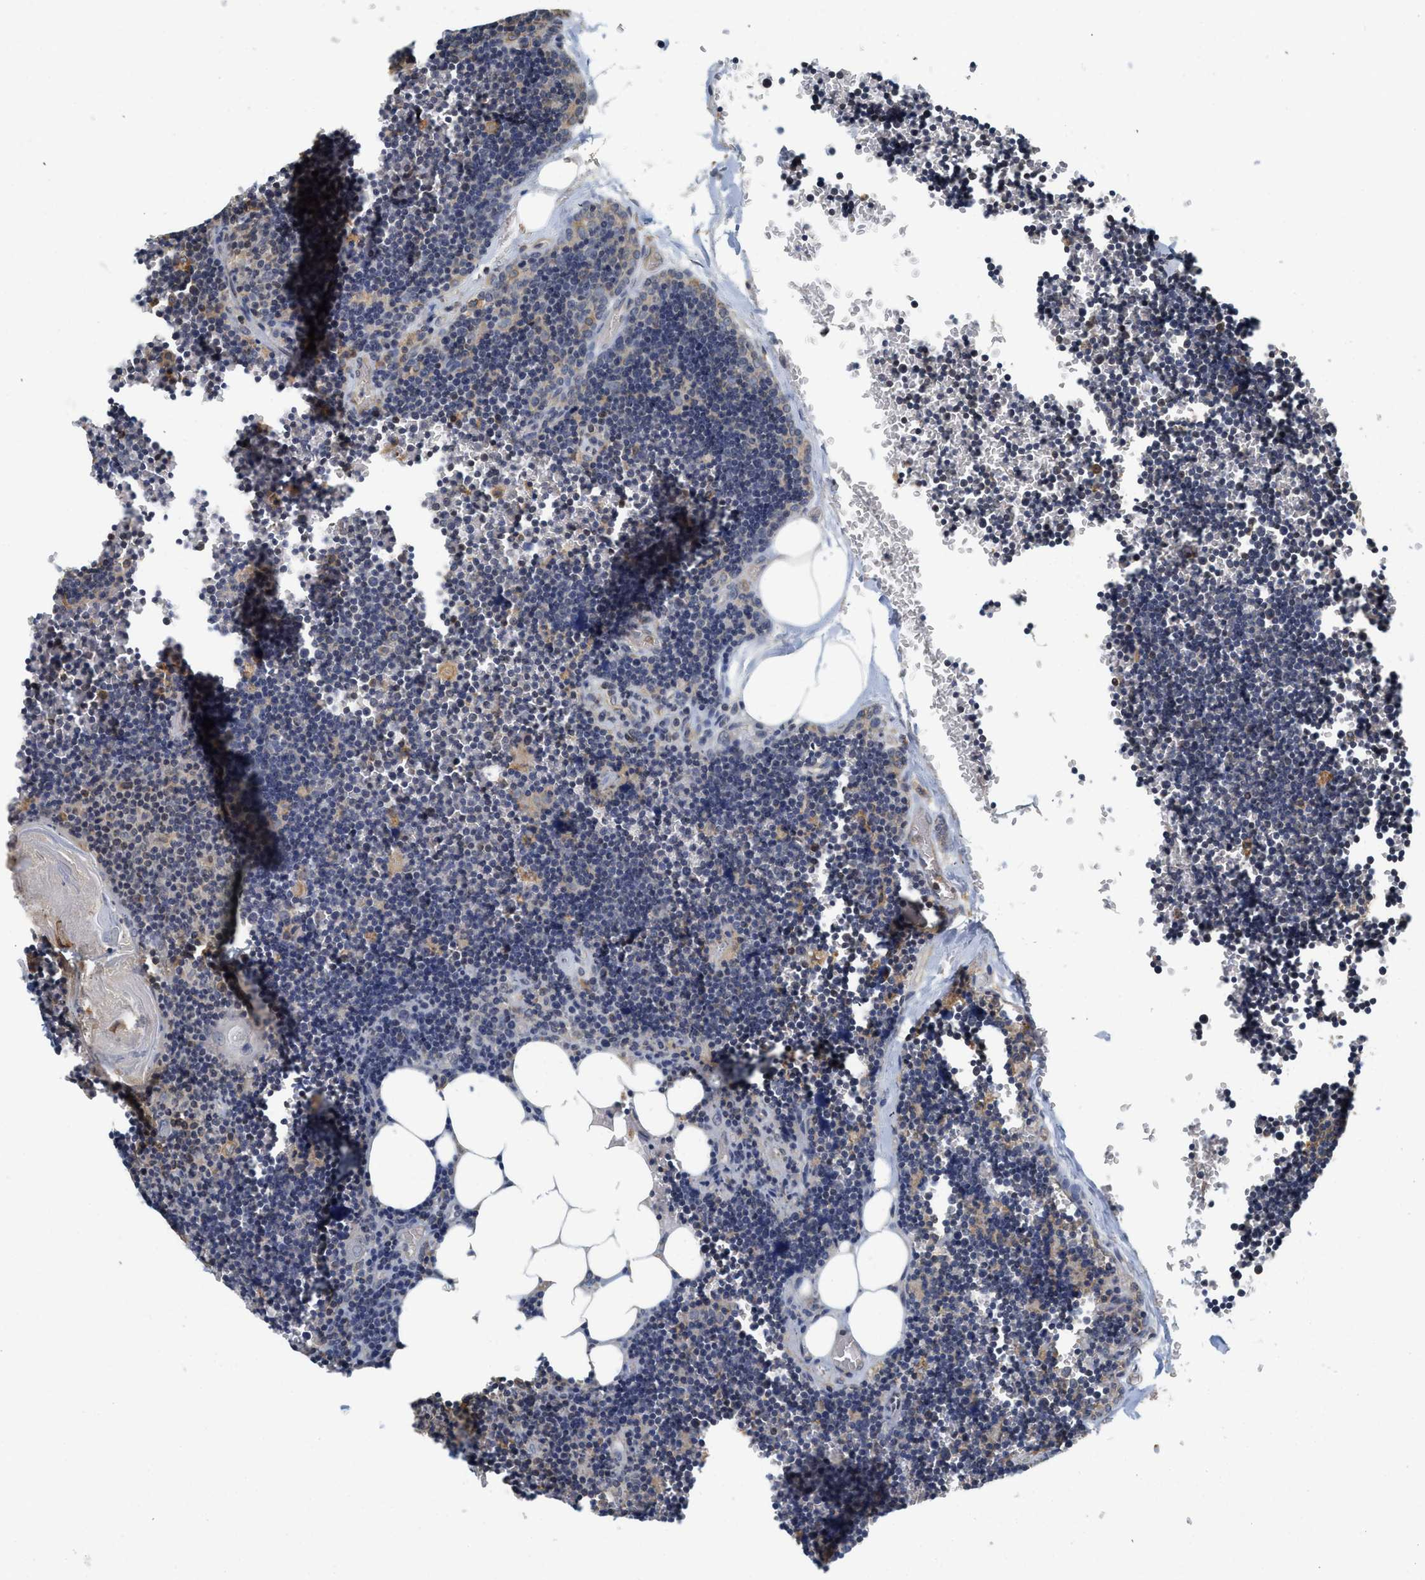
{"staining": {"intensity": "moderate", "quantity": "25%-75%", "location": "cytoplasmic/membranous"}, "tissue": "lymph node", "cell_type": "Germinal center cells", "image_type": "normal", "snomed": [{"axis": "morphology", "description": "Normal tissue, NOS"}, {"axis": "topography", "description": "Lymph node"}], "caption": "Moderate cytoplasmic/membranous staining for a protein is appreciated in about 25%-75% of germinal center cells of unremarkable lymph node using immunohistochemistry.", "gene": "BCAP31", "patient": {"sex": "male", "age": 33}}